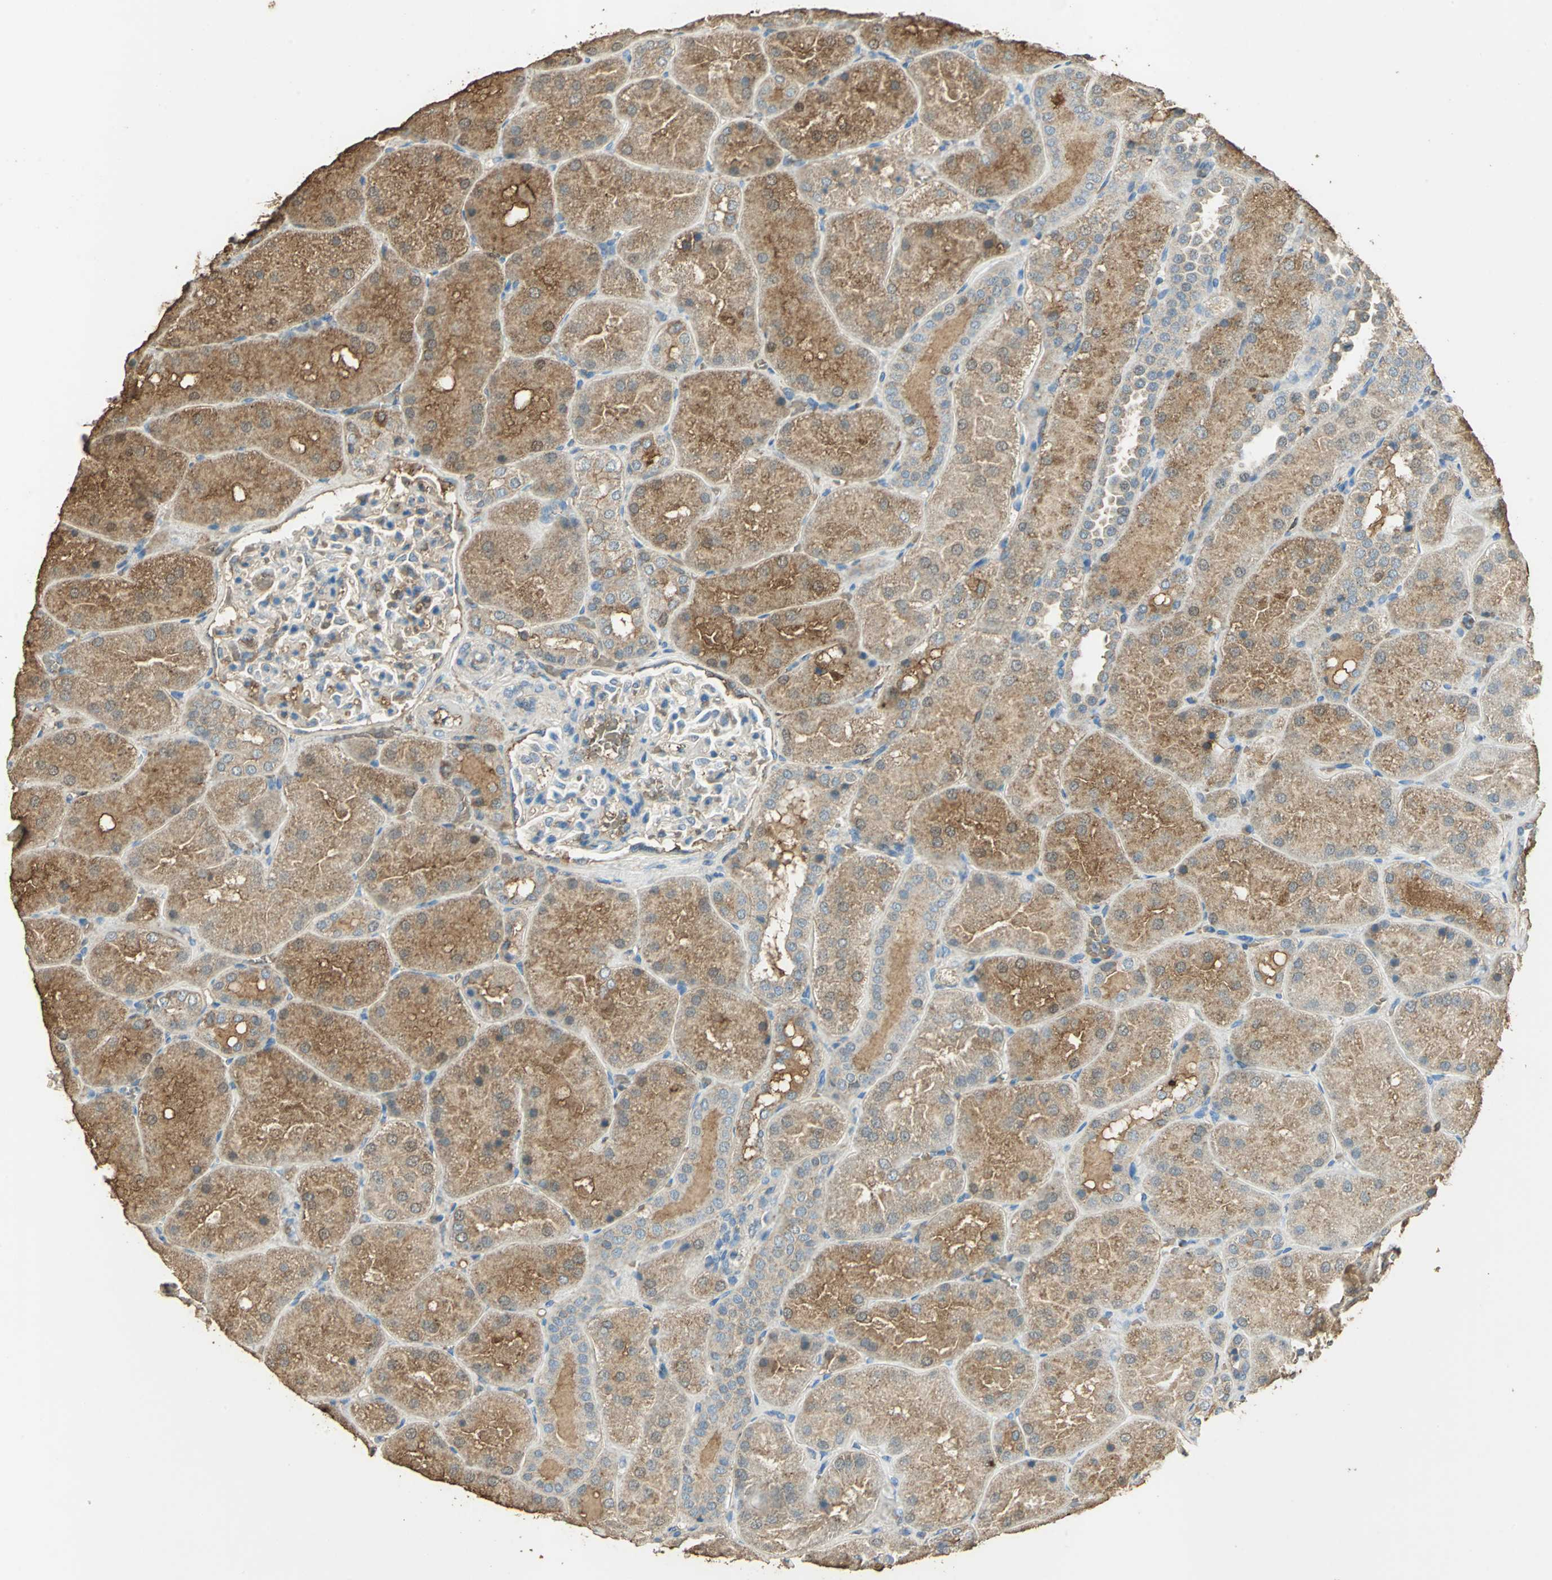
{"staining": {"intensity": "moderate", "quantity": "25%-75%", "location": "cytoplasmic/membranous"}, "tissue": "kidney", "cell_type": "Cells in glomeruli", "image_type": "normal", "snomed": [{"axis": "morphology", "description": "Normal tissue, NOS"}, {"axis": "topography", "description": "Kidney"}], "caption": "Cells in glomeruli display moderate cytoplasmic/membranous positivity in approximately 25%-75% of cells in normal kidney. (brown staining indicates protein expression, while blue staining denotes nuclei).", "gene": "TRAPPC2", "patient": {"sex": "male", "age": 28}}